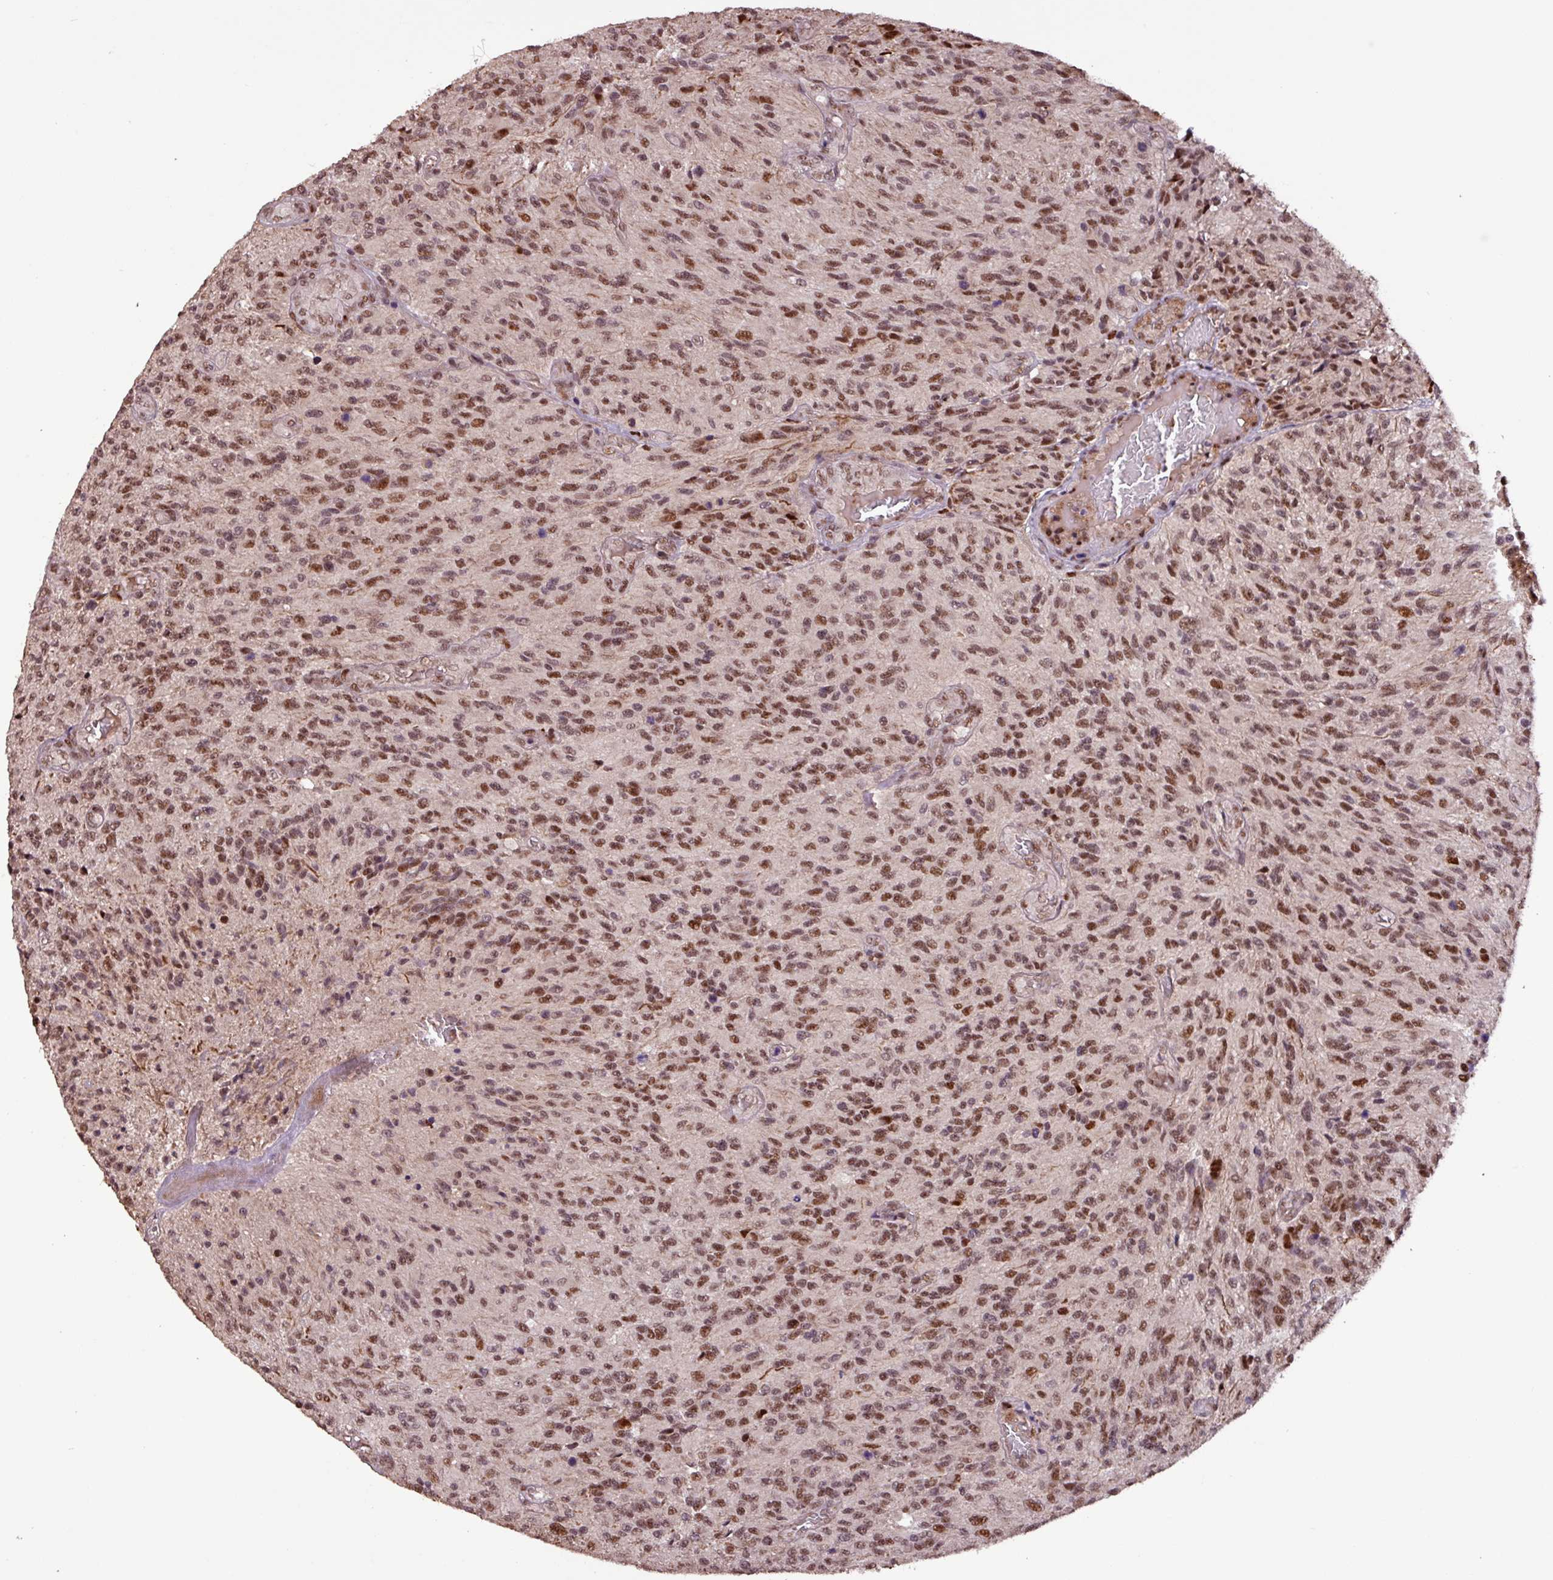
{"staining": {"intensity": "moderate", "quantity": ">75%", "location": "nuclear"}, "tissue": "glioma", "cell_type": "Tumor cells", "image_type": "cancer", "snomed": [{"axis": "morphology", "description": "Normal tissue, NOS"}, {"axis": "morphology", "description": "Glioma, malignant, High grade"}, {"axis": "topography", "description": "Cerebral cortex"}], "caption": "Protein positivity by IHC shows moderate nuclear expression in approximately >75% of tumor cells in glioma.", "gene": "SLC22A24", "patient": {"sex": "male", "age": 56}}